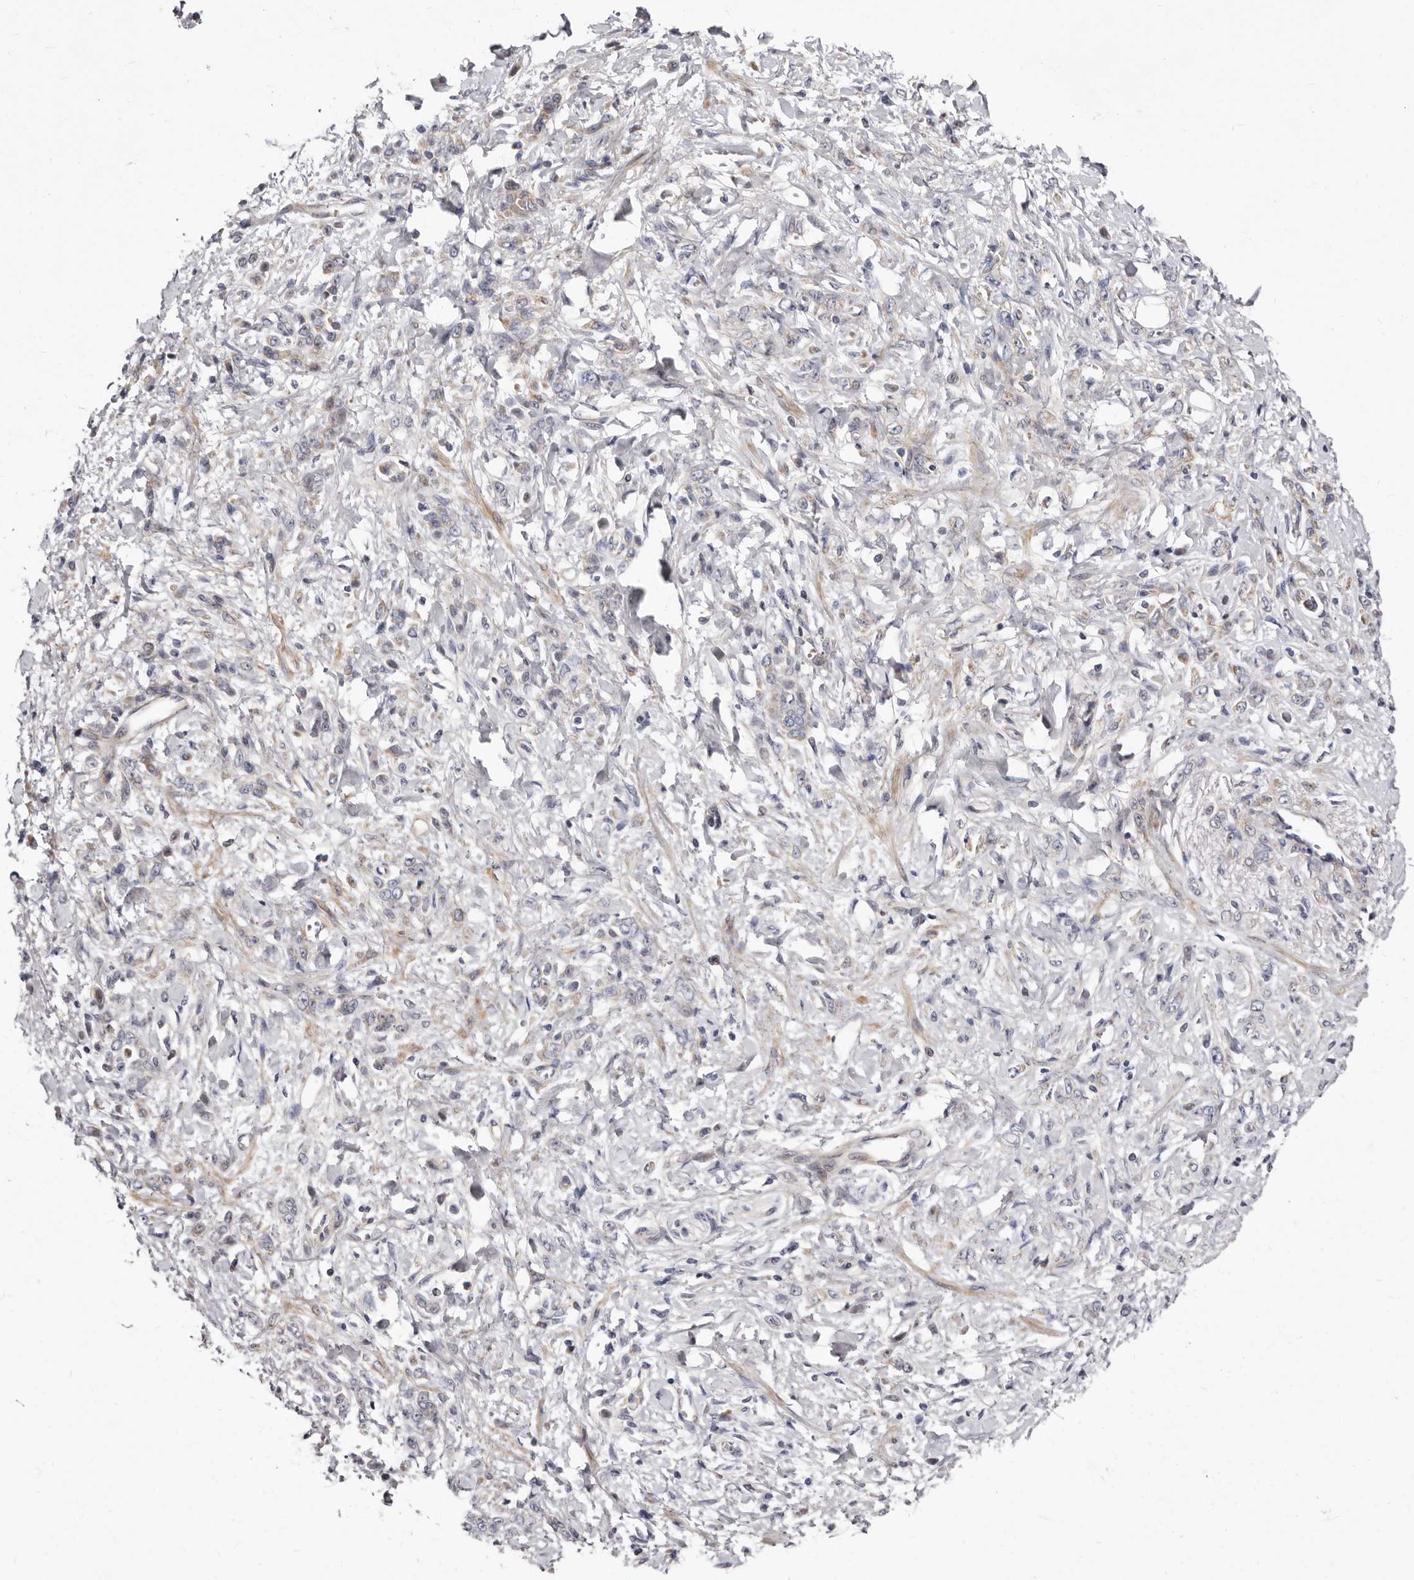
{"staining": {"intensity": "negative", "quantity": "none", "location": "none"}, "tissue": "stomach cancer", "cell_type": "Tumor cells", "image_type": "cancer", "snomed": [{"axis": "morphology", "description": "Normal tissue, NOS"}, {"axis": "morphology", "description": "Adenocarcinoma, NOS"}, {"axis": "topography", "description": "Stomach"}], "caption": "Immunohistochemistry (IHC) photomicrograph of neoplastic tissue: adenocarcinoma (stomach) stained with DAB (3,3'-diaminobenzidine) exhibits no significant protein positivity in tumor cells. Brightfield microscopy of IHC stained with DAB (3,3'-diaminobenzidine) (brown) and hematoxylin (blue), captured at high magnification.", "gene": "NUBPL", "patient": {"sex": "male", "age": 82}}